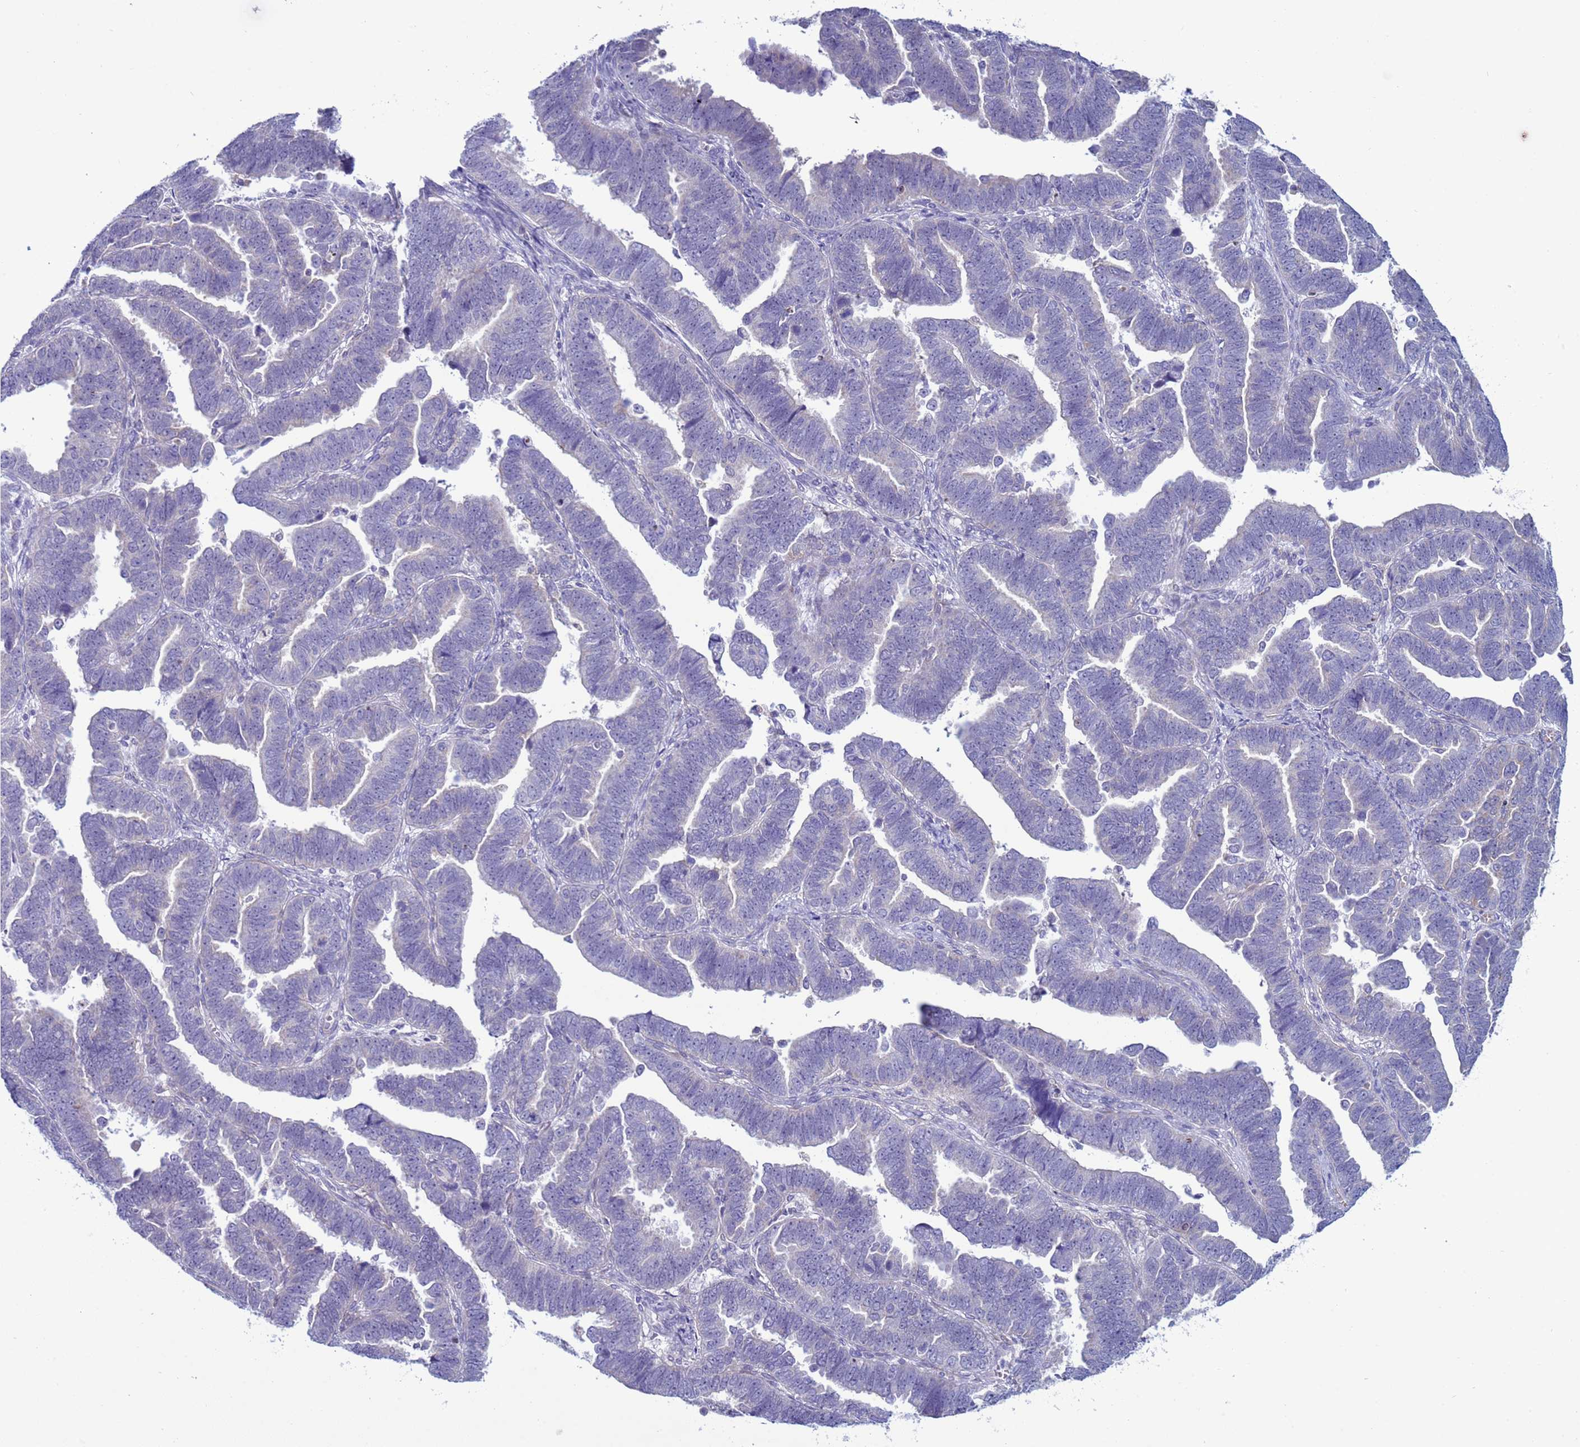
{"staining": {"intensity": "negative", "quantity": "none", "location": "none"}, "tissue": "endometrial cancer", "cell_type": "Tumor cells", "image_type": "cancer", "snomed": [{"axis": "morphology", "description": "Adenocarcinoma, NOS"}, {"axis": "topography", "description": "Endometrium"}], "caption": "The photomicrograph exhibits no significant positivity in tumor cells of endometrial cancer.", "gene": "ABHD17B", "patient": {"sex": "female", "age": 75}}